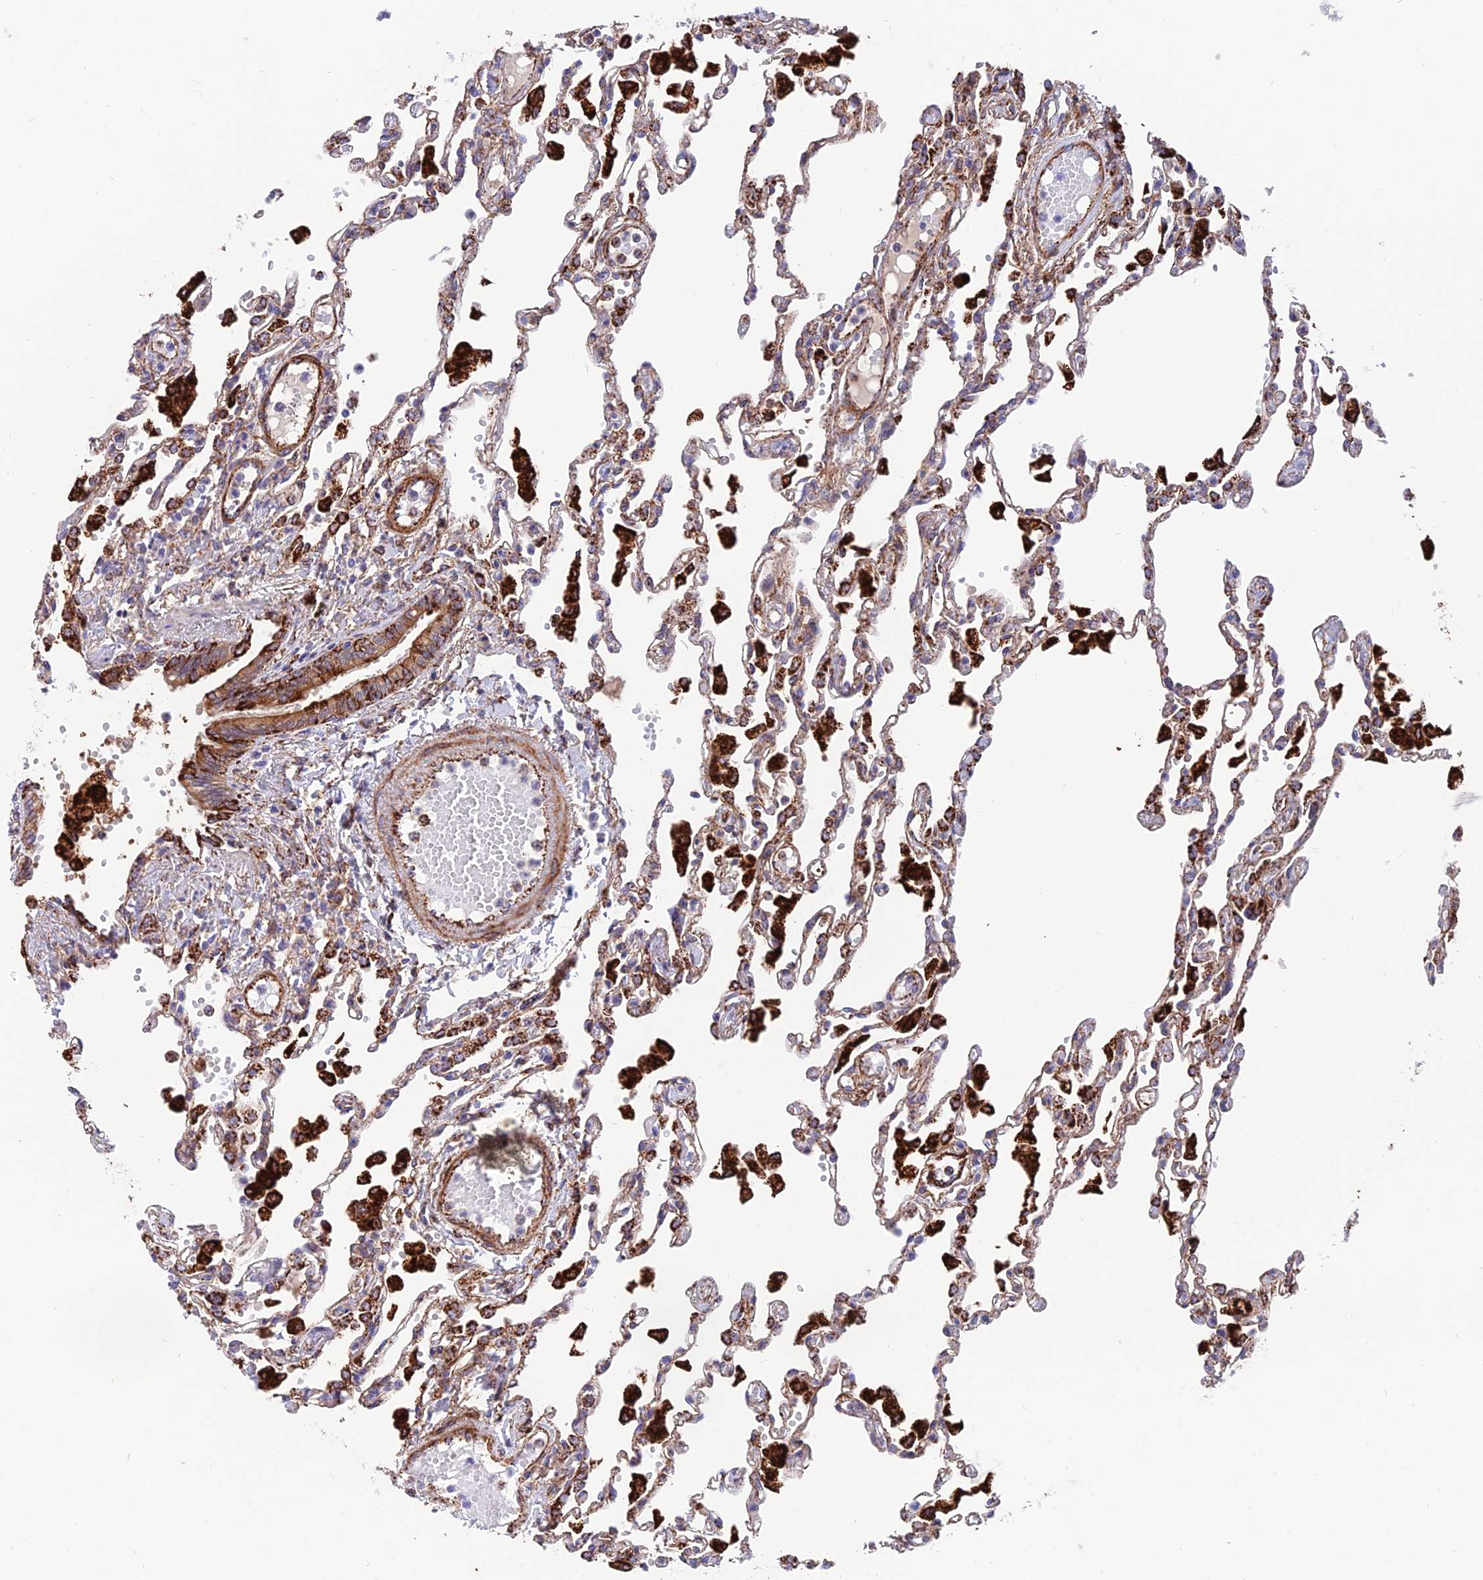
{"staining": {"intensity": "moderate", "quantity": ">75%", "location": "cytoplasmic/membranous"}, "tissue": "lung", "cell_type": "Alveolar cells", "image_type": "normal", "snomed": [{"axis": "morphology", "description": "Normal tissue, NOS"}, {"axis": "topography", "description": "Bronchus"}, {"axis": "topography", "description": "Lung"}], "caption": "A histopathology image showing moderate cytoplasmic/membranous expression in approximately >75% of alveolar cells in normal lung, as visualized by brown immunohistochemical staining.", "gene": "TIGD6", "patient": {"sex": "female", "age": 49}}